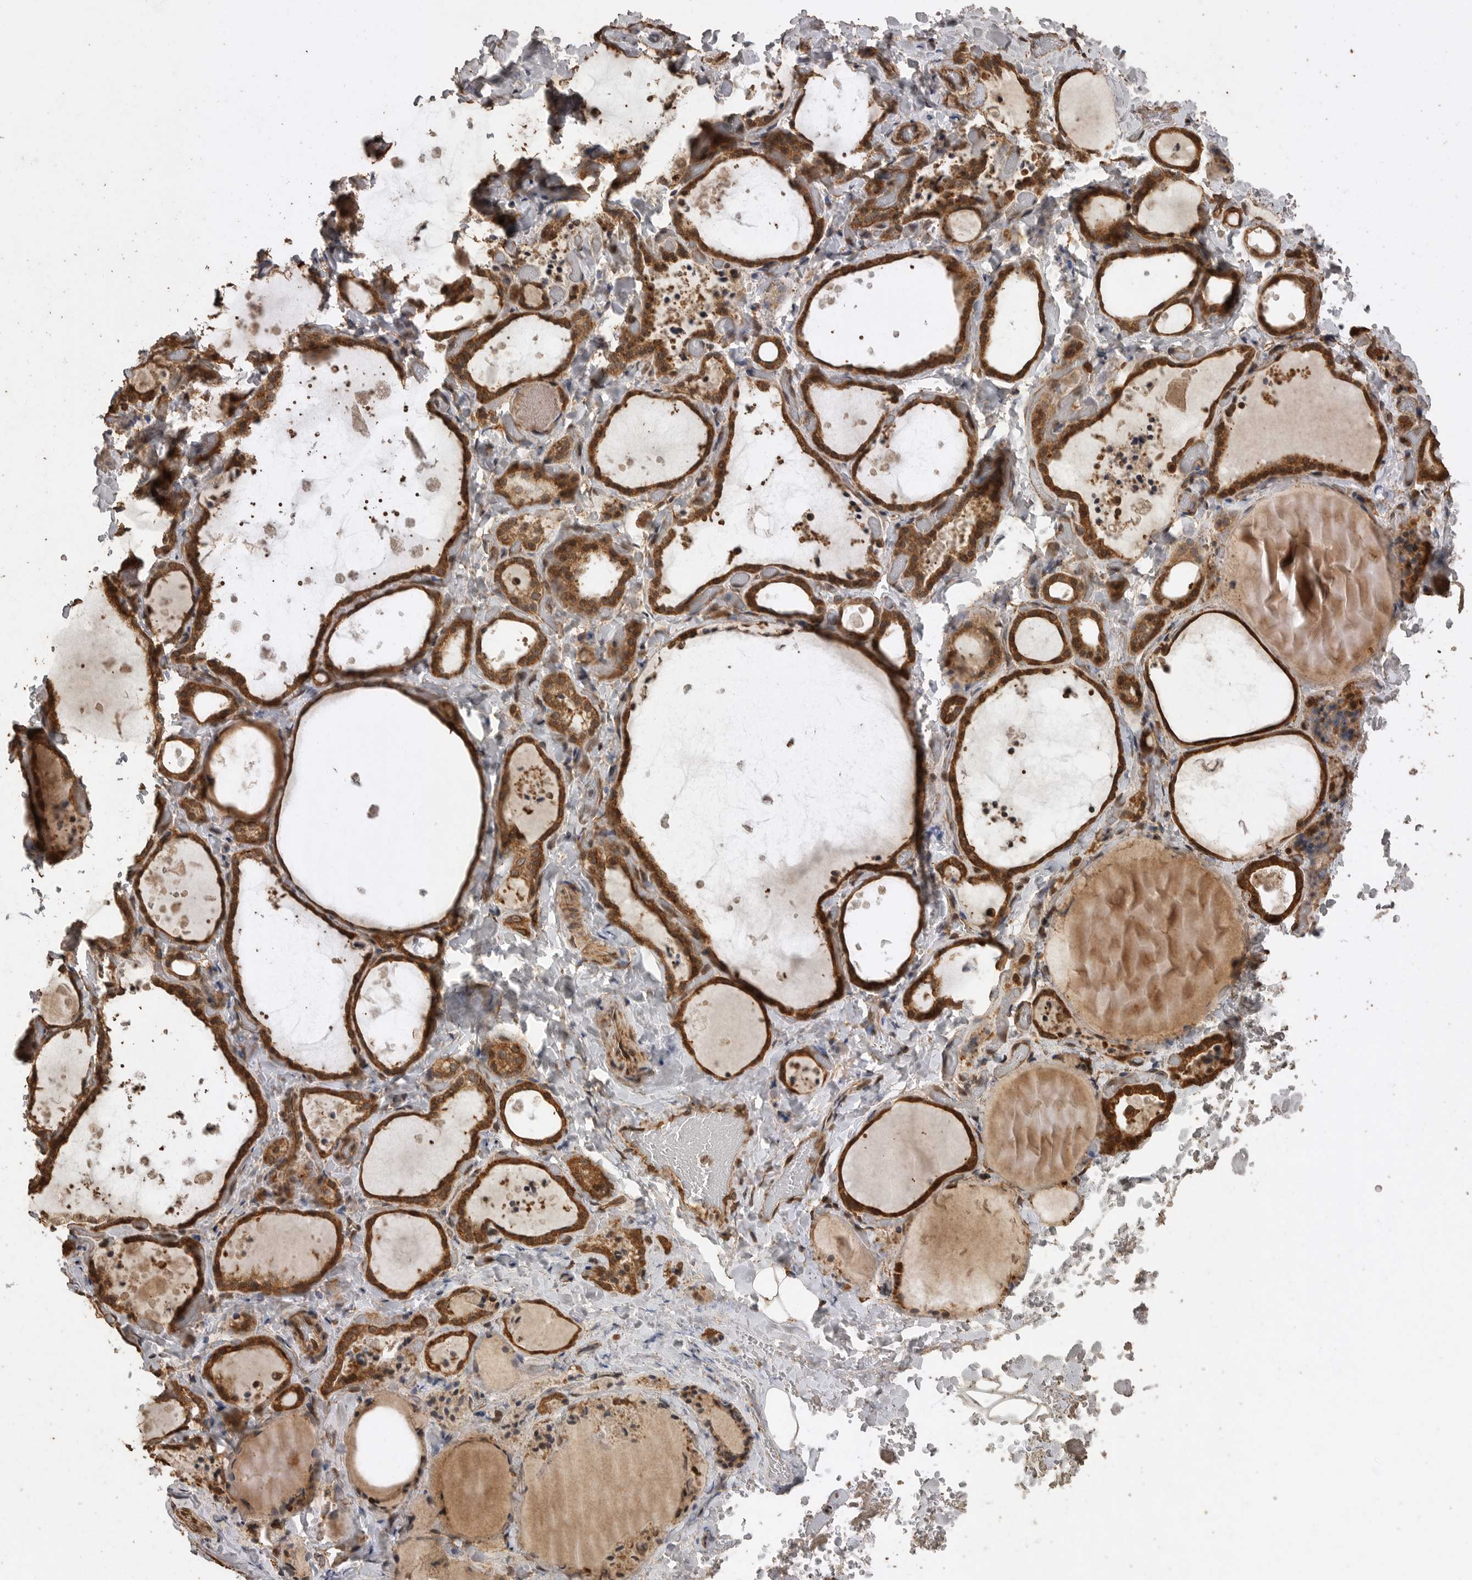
{"staining": {"intensity": "strong", "quantity": ">75%", "location": "cytoplasmic/membranous"}, "tissue": "thyroid gland", "cell_type": "Glandular cells", "image_type": "normal", "snomed": [{"axis": "morphology", "description": "Normal tissue, NOS"}, {"axis": "topography", "description": "Thyroid gland"}], "caption": "This is a photomicrograph of IHC staining of benign thyroid gland, which shows strong positivity in the cytoplasmic/membranous of glandular cells.", "gene": "PINK1", "patient": {"sex": "female", "age": 44}}